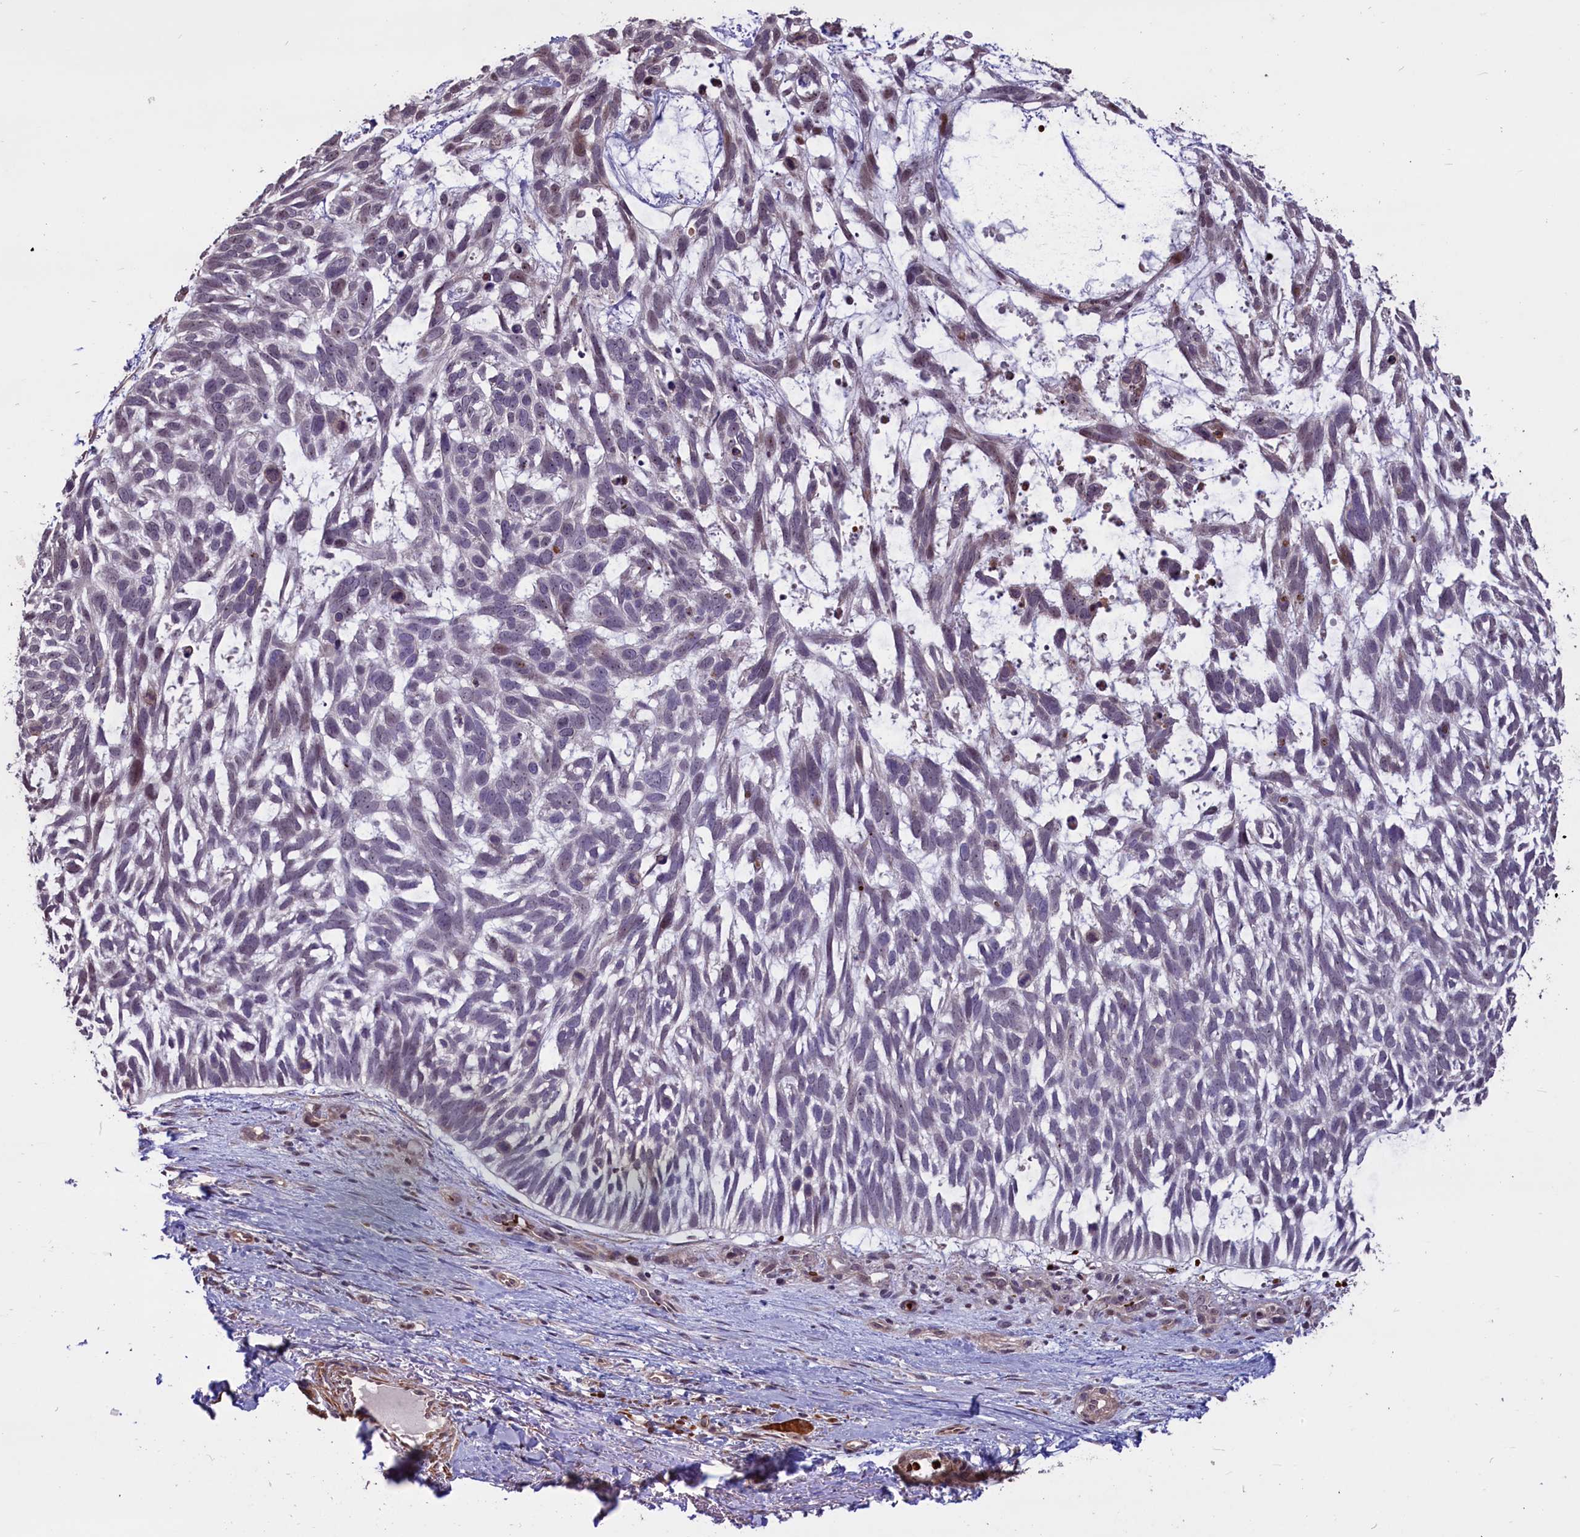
{"staining": {"intensity": "weak", "quantity": "<25%", "location": "nuclear"}, "tissue": "skin cancer", "cell_type": "Tumor cells", "image_type": "cancer", "snomed": [{"axis": "morphology", "description": "Basal cell carcinoma"}, {"axis": "topography", "description": "Skin"}], "caption": "This is an immunohistochemistry photomicrograph of skin basal cell carcinoma. There is no staining in tumor cells.", "gene": "SHFL", "patient": {"sex": "male", "age": 88}}